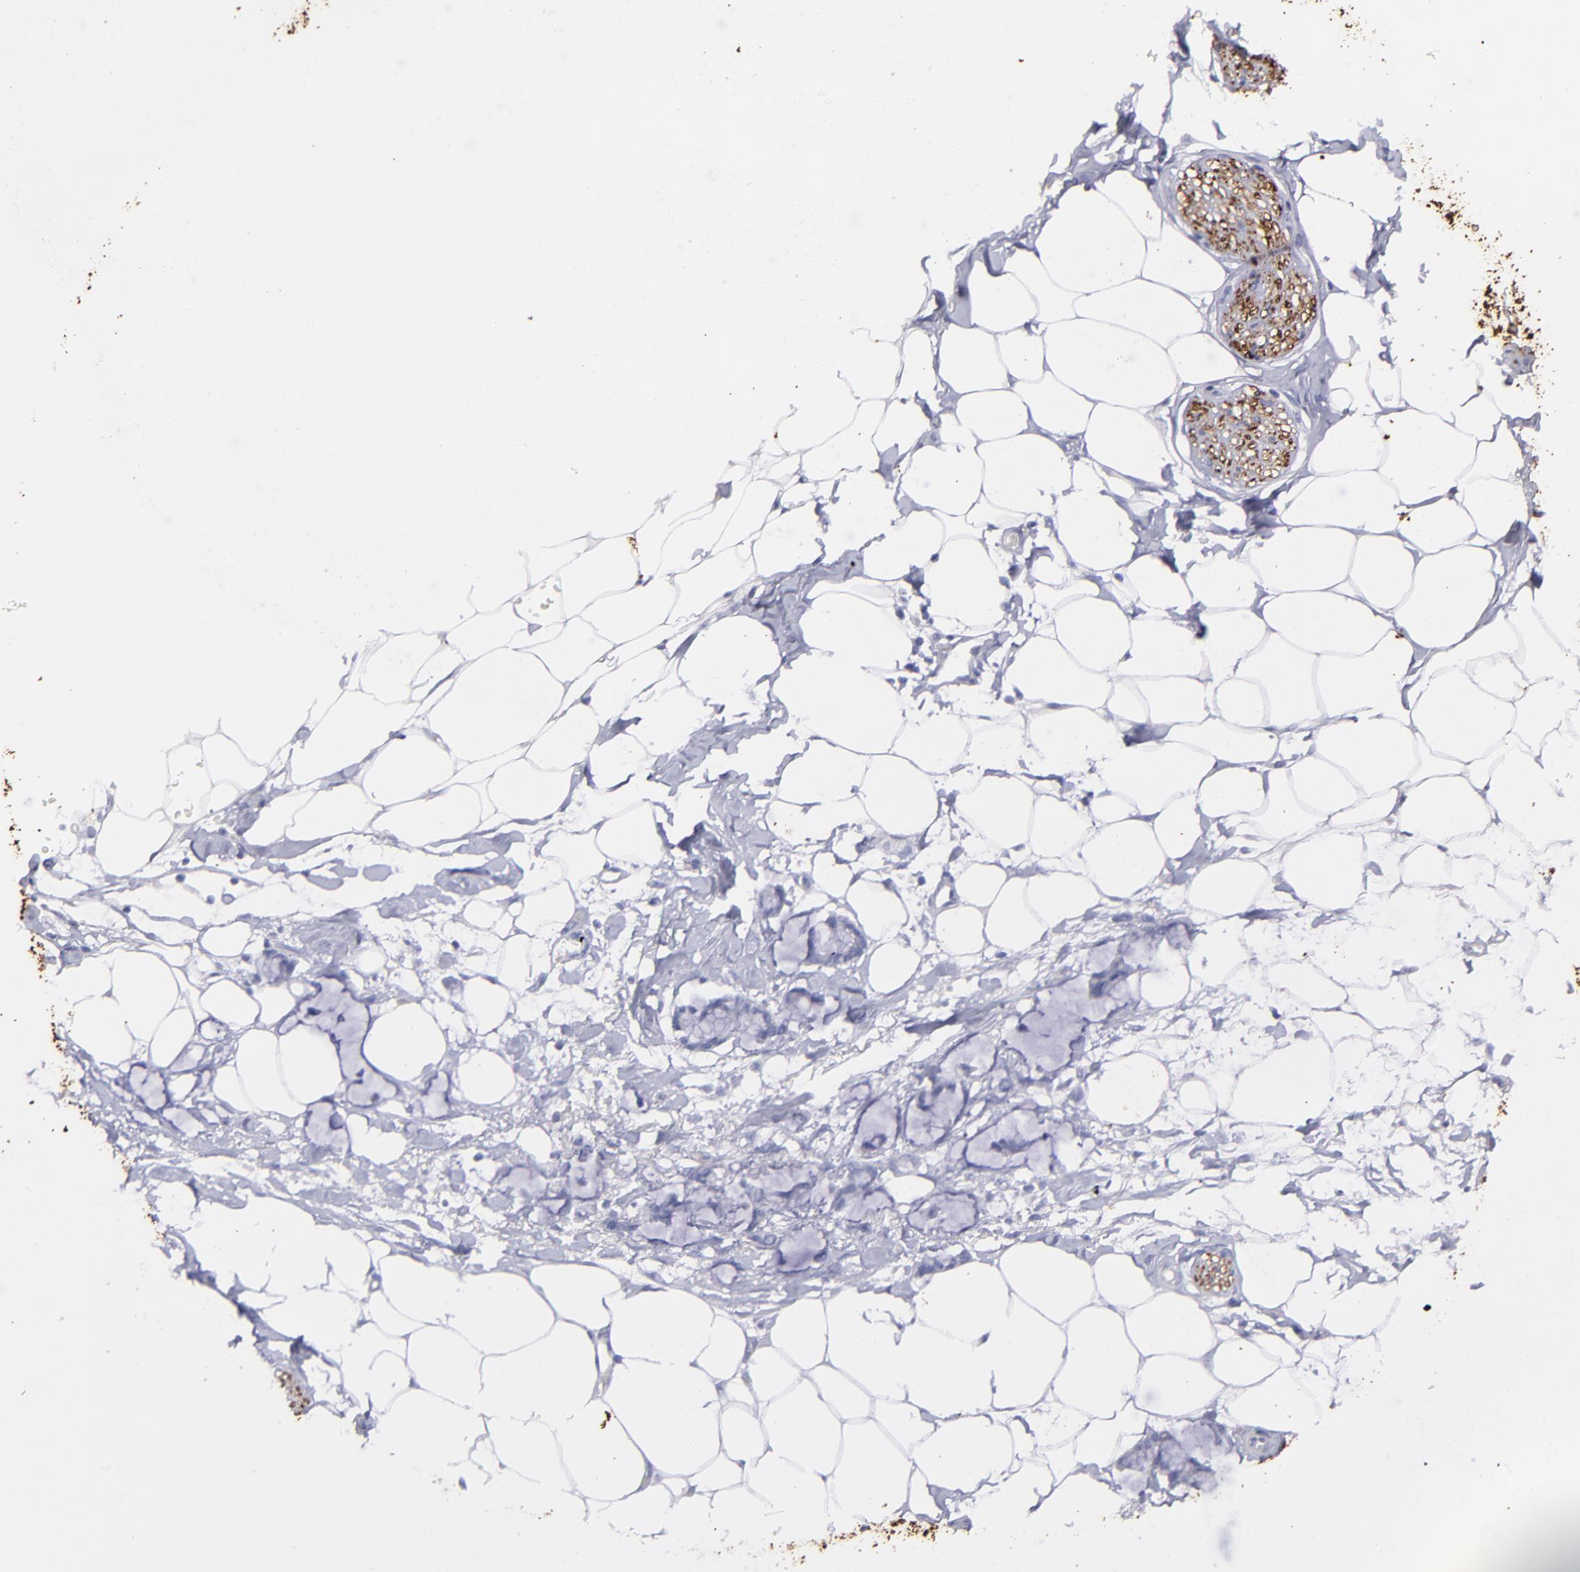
{"staining": {"intensity": "negative", "quantity": "none", "location": "none"}, "tissue": "adipose tissue", "cell_type": "Adipocytes", "image_type": "normal", "snomed": [{"axis": "morphology", "description": "Normal tissue, NOS"}, {"axis": "morphology", "description": "Adenocarcinoma, NOS"}, {"axis": "topography", "description": "Colon"}, {"axis": "topography", "description": "Peripheral nerve tissue"}], "caption": "A high-resolution photomicrograph shows IHC staining of unremarkable adipose tissue, which demonstrates no significant positivity in adipocytes.", "gene": "SNAP25", "patient": {"sex": "male", "age": 14}}